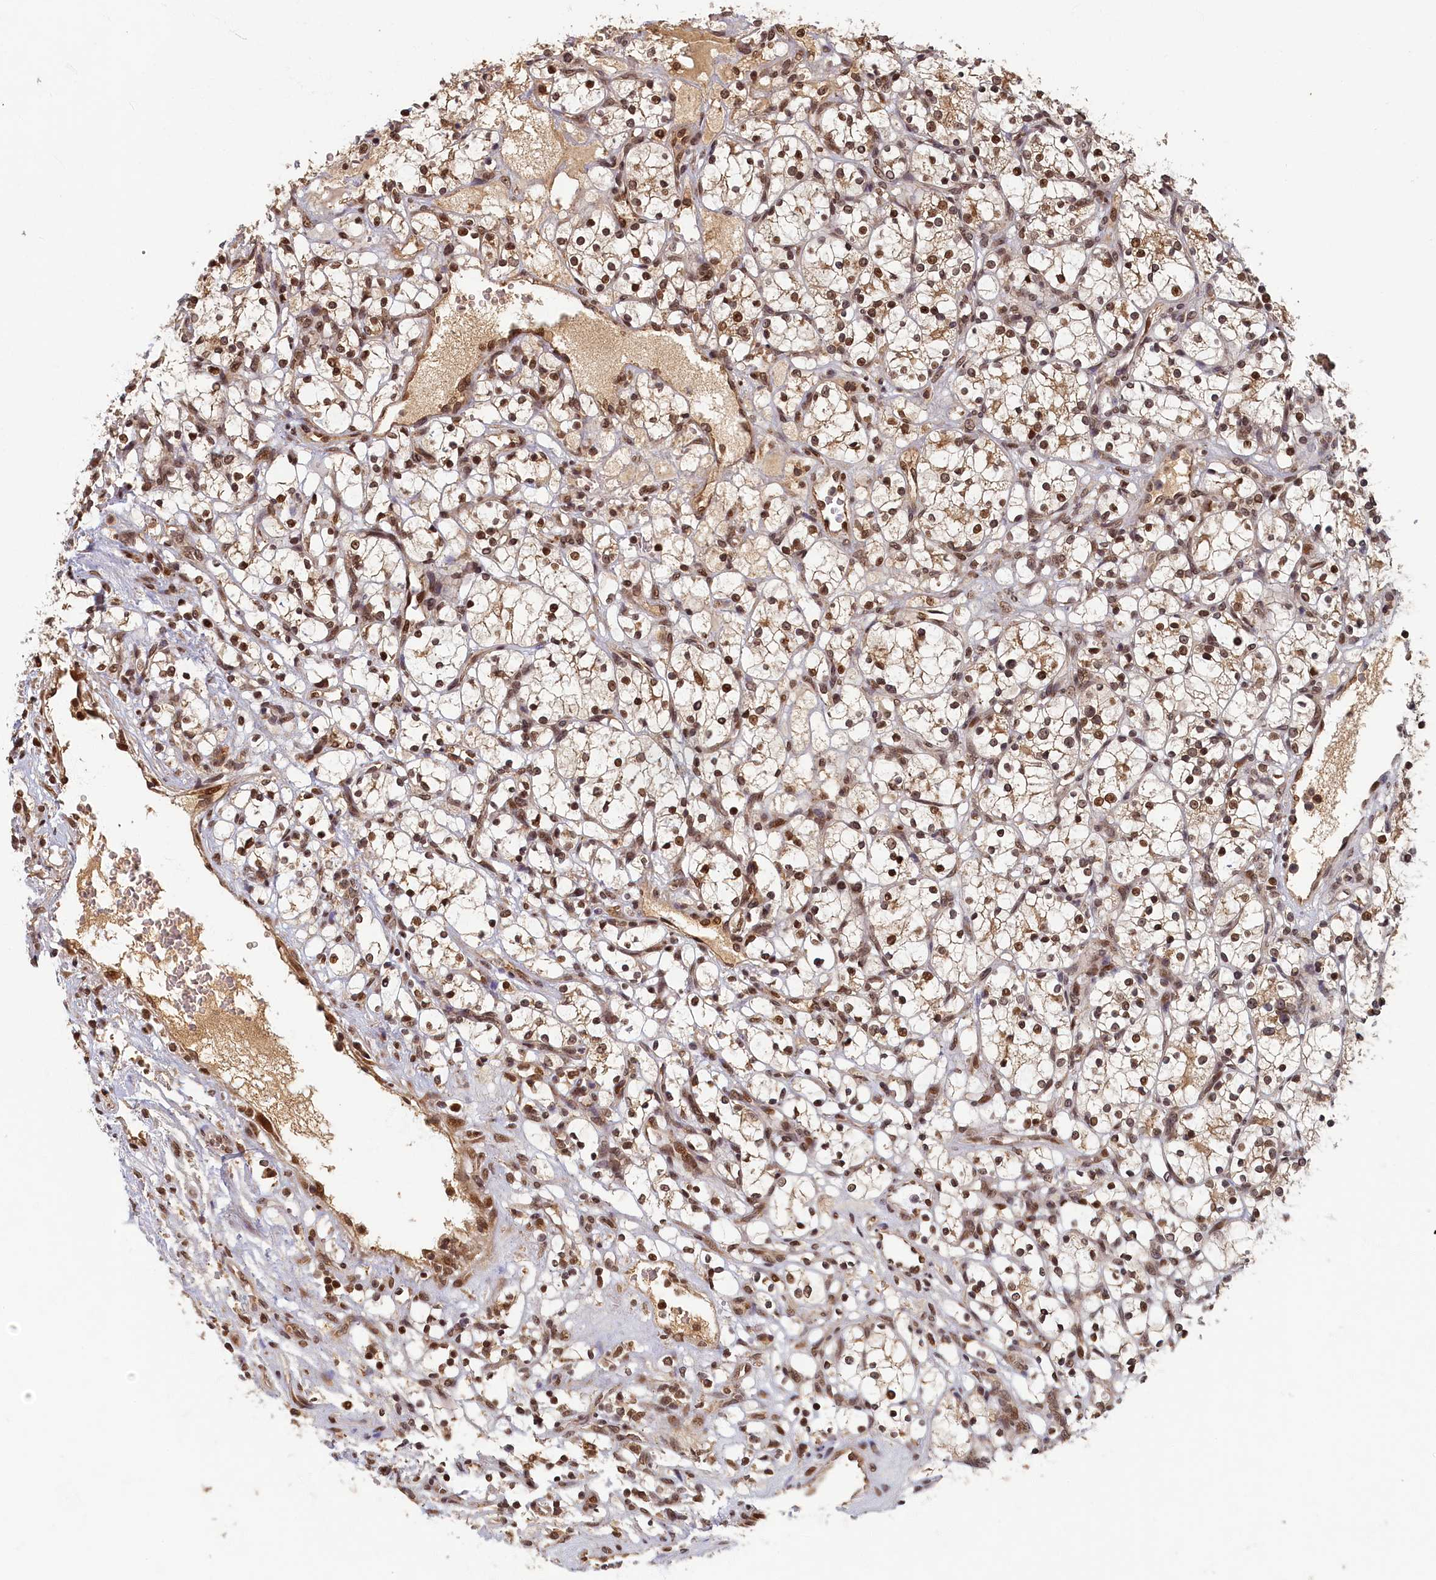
{"staining": {"intensity": "moderate", "quantity": ">75%", "location": "nuclear"}, "tissue": "renal cancer", "cell_type": "Tumor cells", "image_type": "cancer", "snomed": [{"axis": "morphology", "description": "Adenocarcinoma, NOS"}, {"axis": "topography", "description": "Kidney"}], "caption": "Immunohistochemical staining of human renal cancer (adenocarcinoma) shows medium levels of moderate nuclear expression in about >75% of tumor cells. (DAB (3,3'-diaminobenzidine) IHC, brown staining for protein, blue staining for nuclei).", "gene": "CKAP2L", "patient": {"sex": "female", "age": 69}}